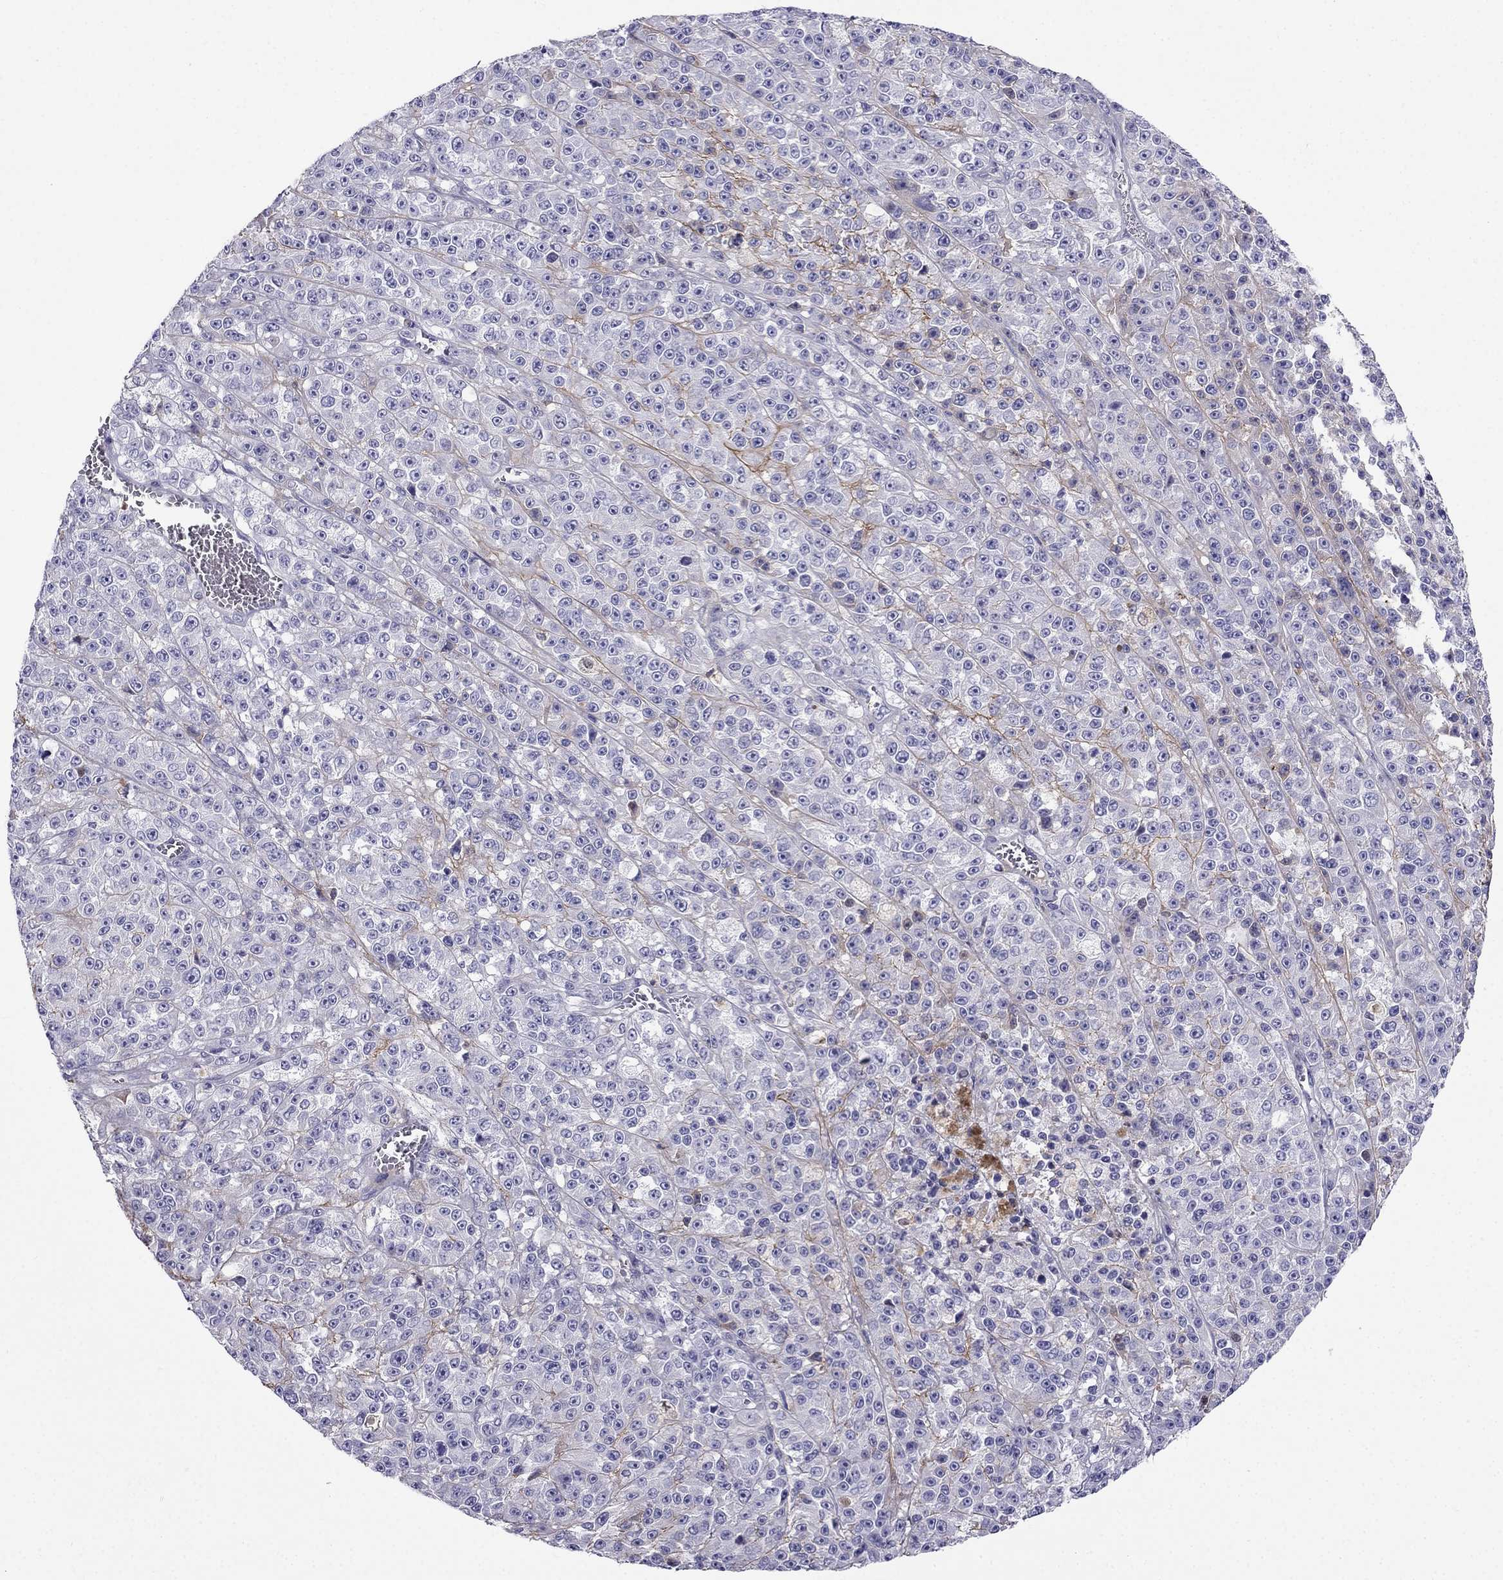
{"staining": {"intensity": "negative", "quantity": "none", "location": "none"}, "tissue": "melanoma", "cell_type": "Tumor cells", "image_type": "cancer", "snomed": [{"axis": "morphology", "description": "Malignant melanoma, NOS"}, {"axis": "topography", "description": "Skin"}], "caption": "There is no significant staining in tumor cells of melanoma.", "gene": "TBC1D21", "patient": {"sex": "female", "age": 58}}